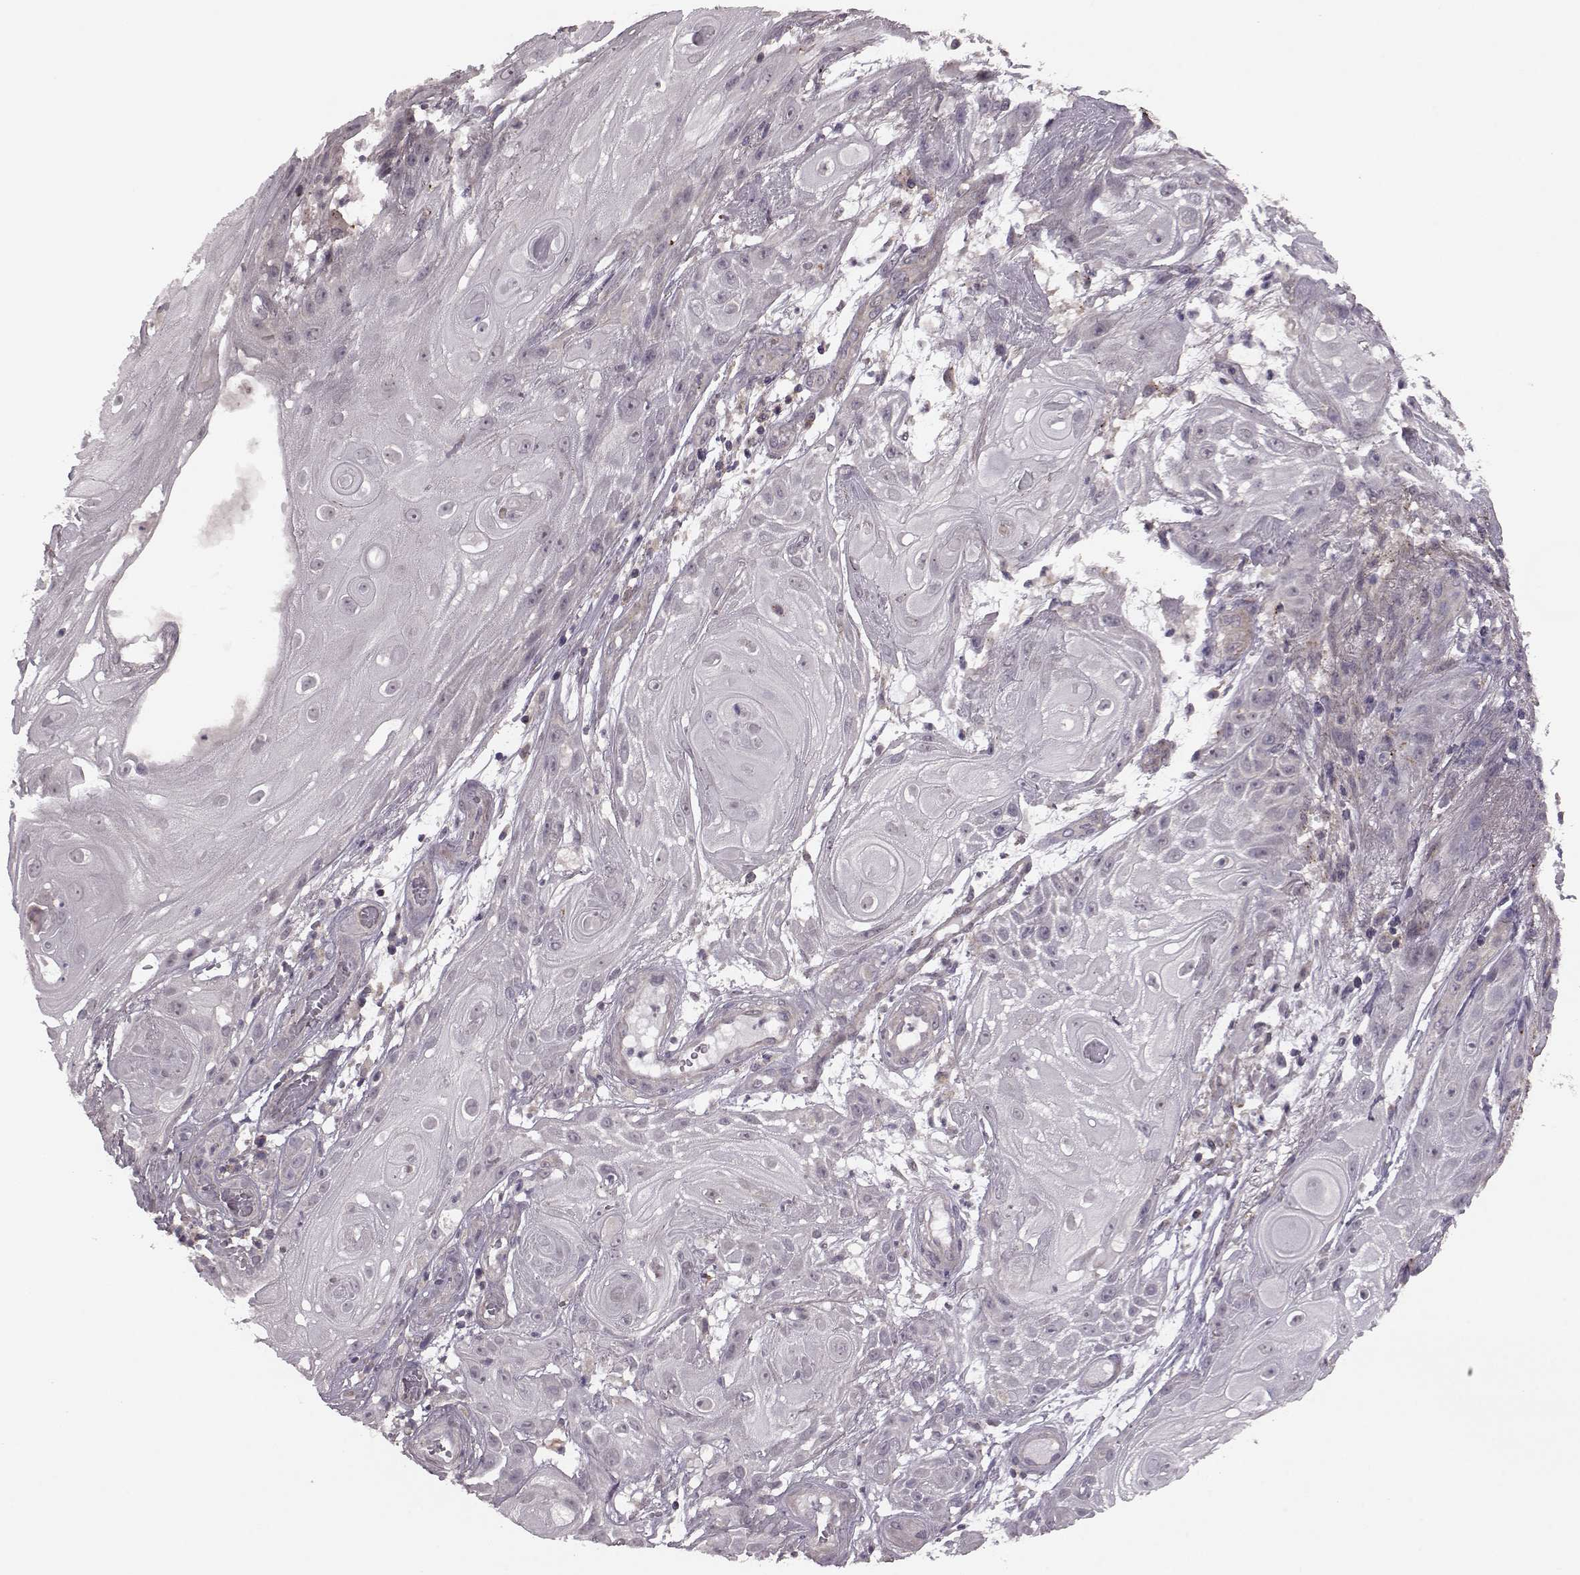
{"staining": {"intensity": "moderate", "quantity": "<25%", "location": "cytoplasmic/membranous"}, "tissue": "skin cancer", "cell_type": "Tumor cells", "image_type": "cancer", "snomed": [{"axis": "morphology", "description": "Squamous cell carcinoma, NOS"}, {"axis": "topography", "description": "Skin"}], "caption": "The photomicrograph displays a brown stain indicating the presence of a protein in the cytoplasmic/membranous of tumor cells in squamous cell carcinoma (skin).", "gene": "FNIP2", "patient": {"sex": "male", "age": 62}}